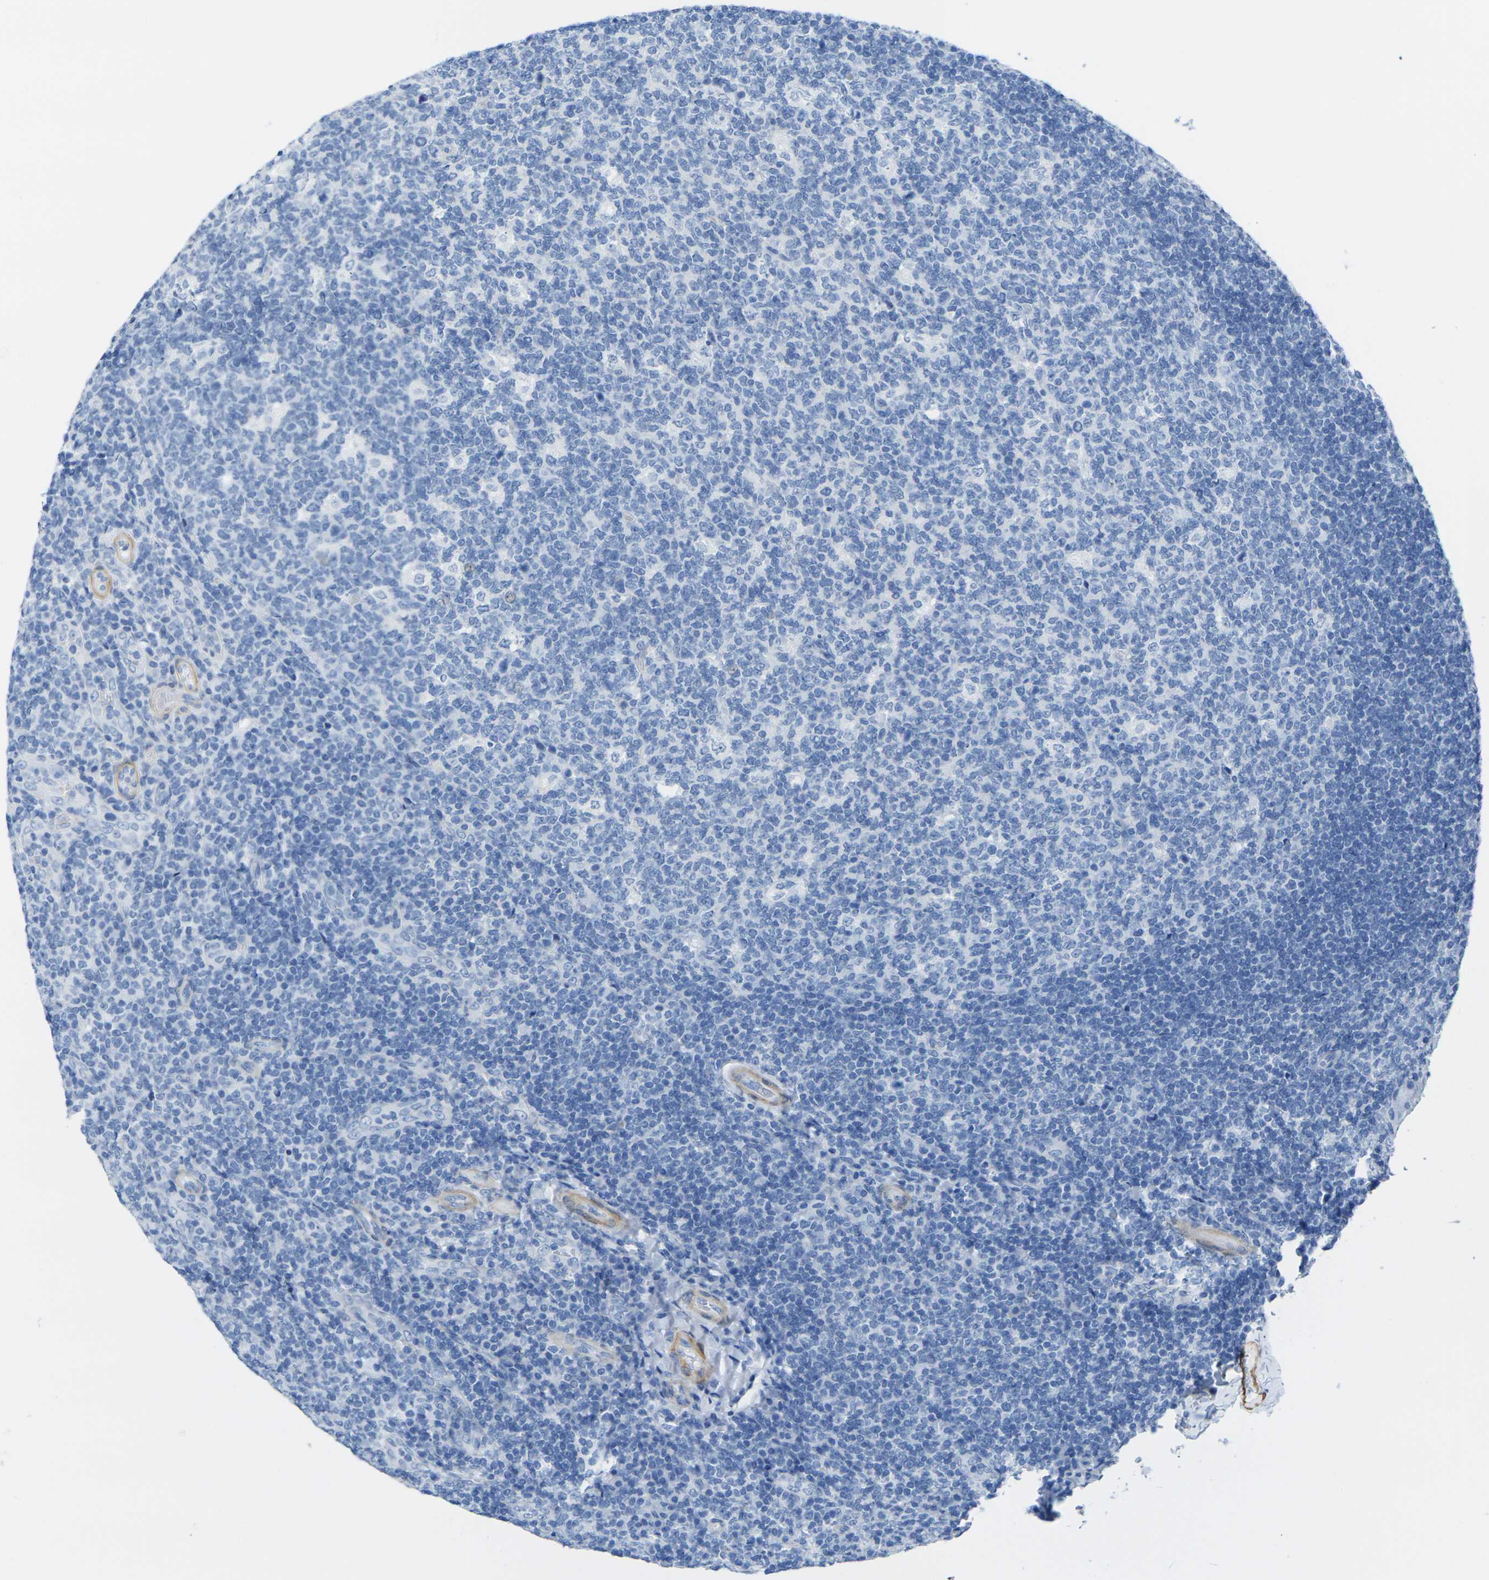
{"staining": {"intensity": "negative", "quantity": "none", "location": "none"}, "tissue": "tonsil", "cell_type": "Germinal center cells", "image_type": "normal", "snomed": [{"axis": "morphology", "description": "Normal tissue, NOS"}, {"axis": "topography", "description": "Tonsil"}], "caption": "DAB immunohistochemical staining of unremarkable tonsil demonstrates no significant staining in germinal center cells.", "gene": "CNN1", "patient": {"sex": "male", "age": 17}}